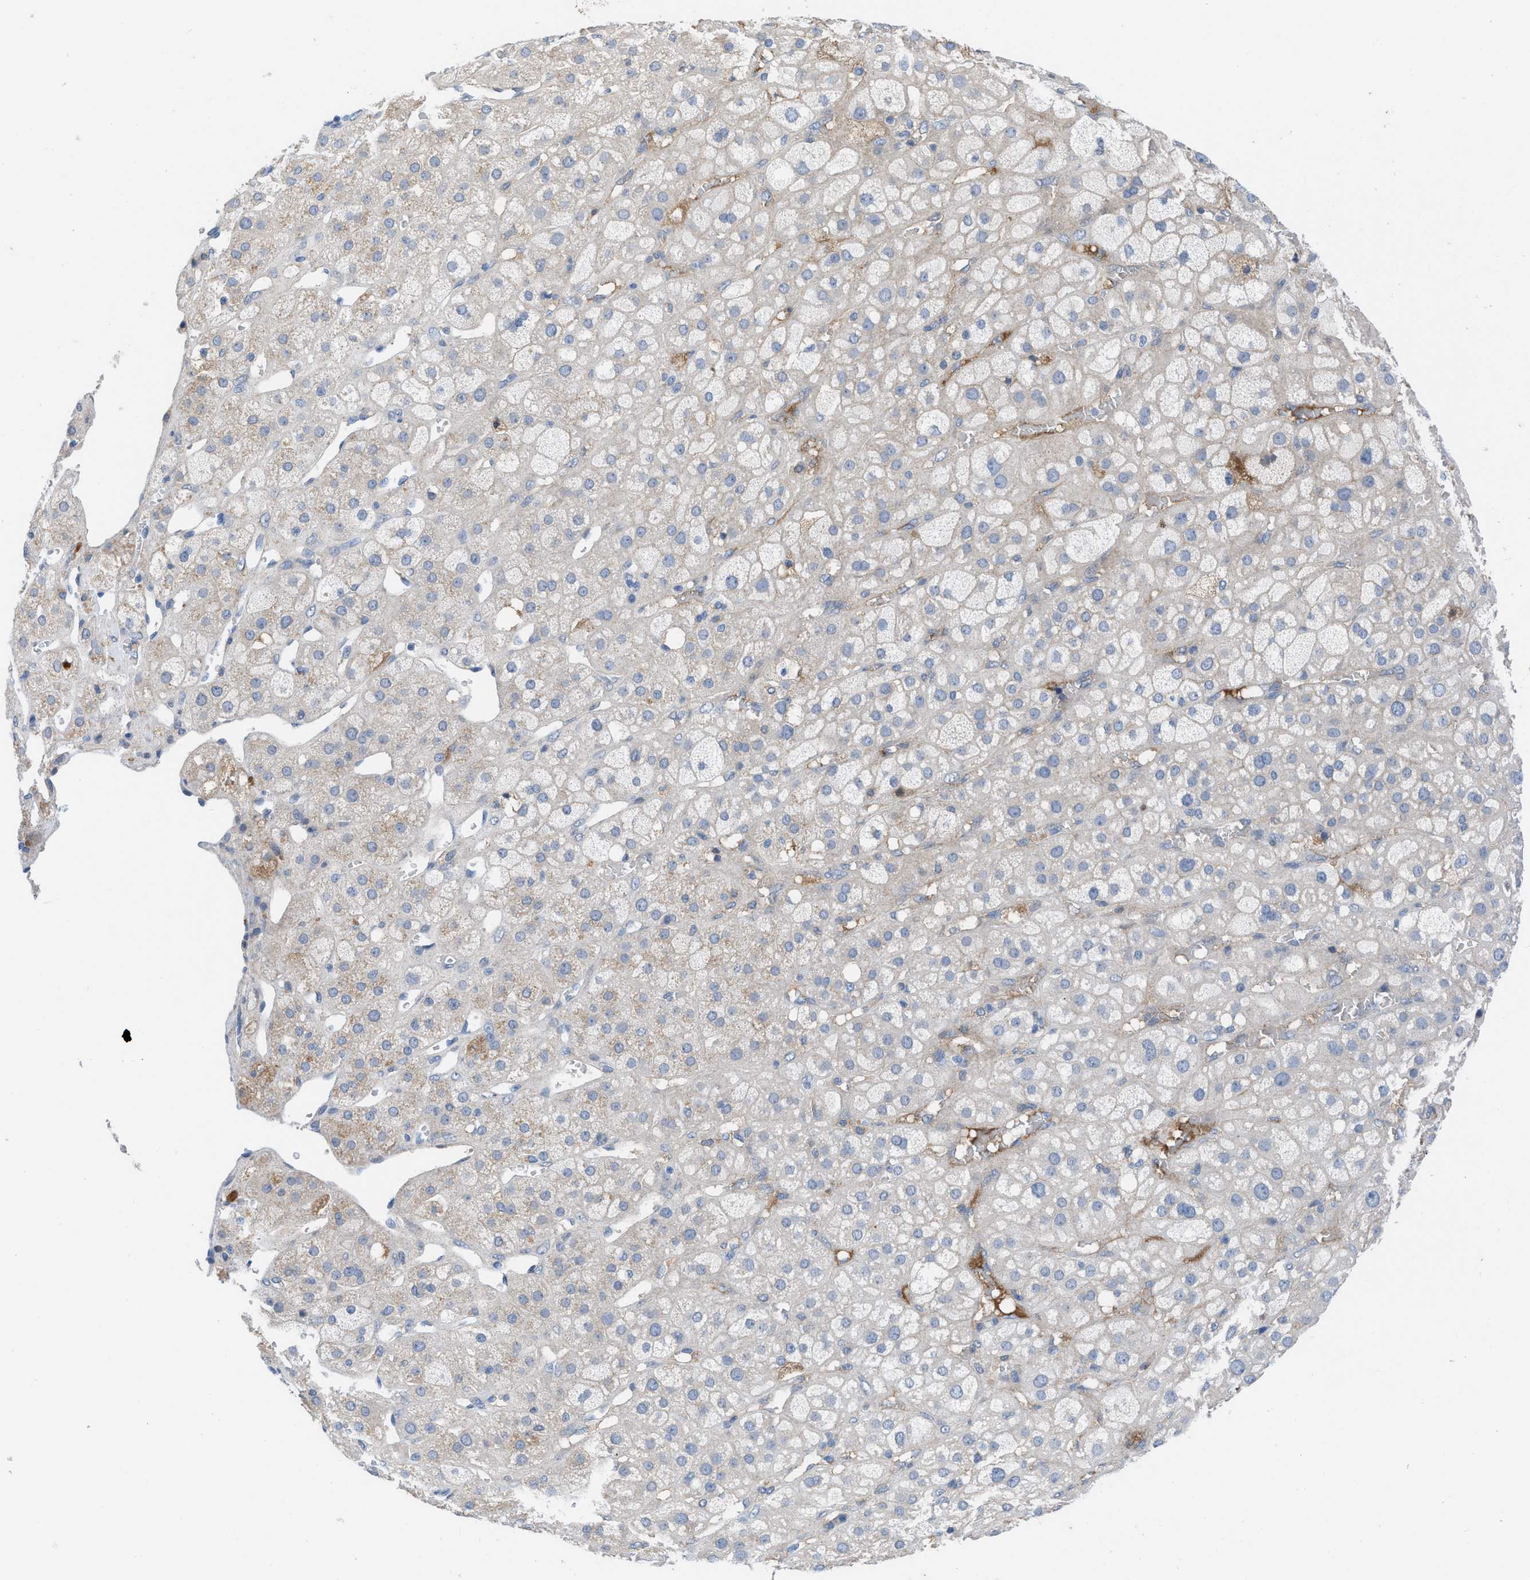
{"staining": {"intensity": "moderate", "quantity": "<25%", "location": "cytoplasmic/membranous"}, "tissue": "adrenal gland", "cell_type": "Glandular cells", "image_type": "normal", "snomed": [{"axis": "morphology", "description": "Normal tissue, NOS"}, {"axis": "topography", "description": "Adrenal gland"}], "caption": "Immunohistochemistry histopathology image of unremarkable adrenal gland stained for a protein (brown), which reveals low levels of moderate cytoplasmic/membranous staining in approximately <25% of glandular cells.", "gene": "HPX", "patient": {"sex": "female", "age": 47}}